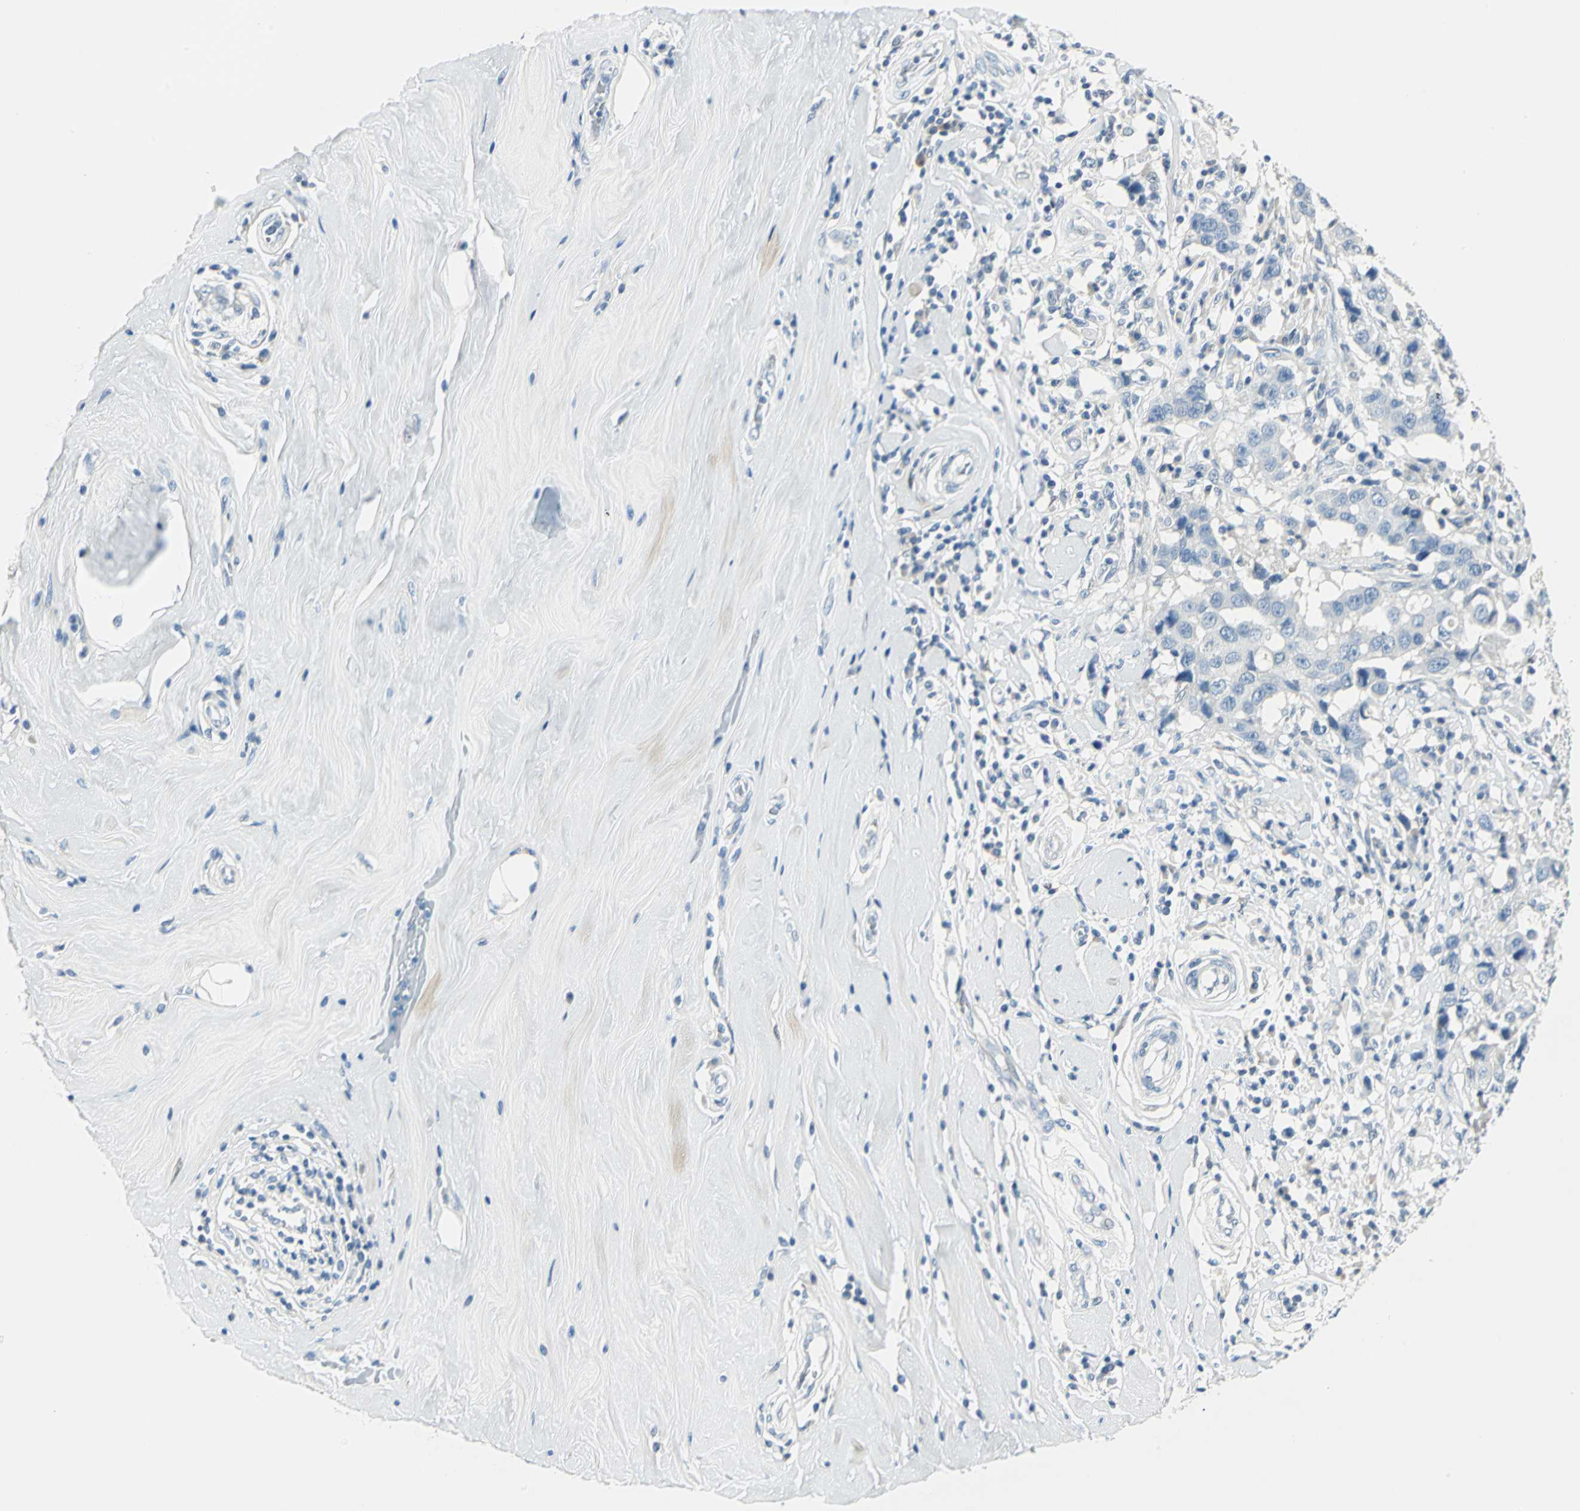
{"staining": {"intensity": "negative", "quantity": "none", "location": "none"}, "tissue": "breast cancer", "cell_type": "Tumor cells", "image_type": "cancer", "snomed": [{"axis": "morphology", "description": "Duct carcinoma"}, {"axis": "topography", "description": "Breast"}], "caption": "Tumor cells are negative for protein expression in human breast intraductal carcinoma. (DAB (3,3'-diaminobenzidine) IHC visualized using brightfield microscopy, high magnification).", "gene": "UCHL1", "patient": {"sex": "female", "age": 27}}